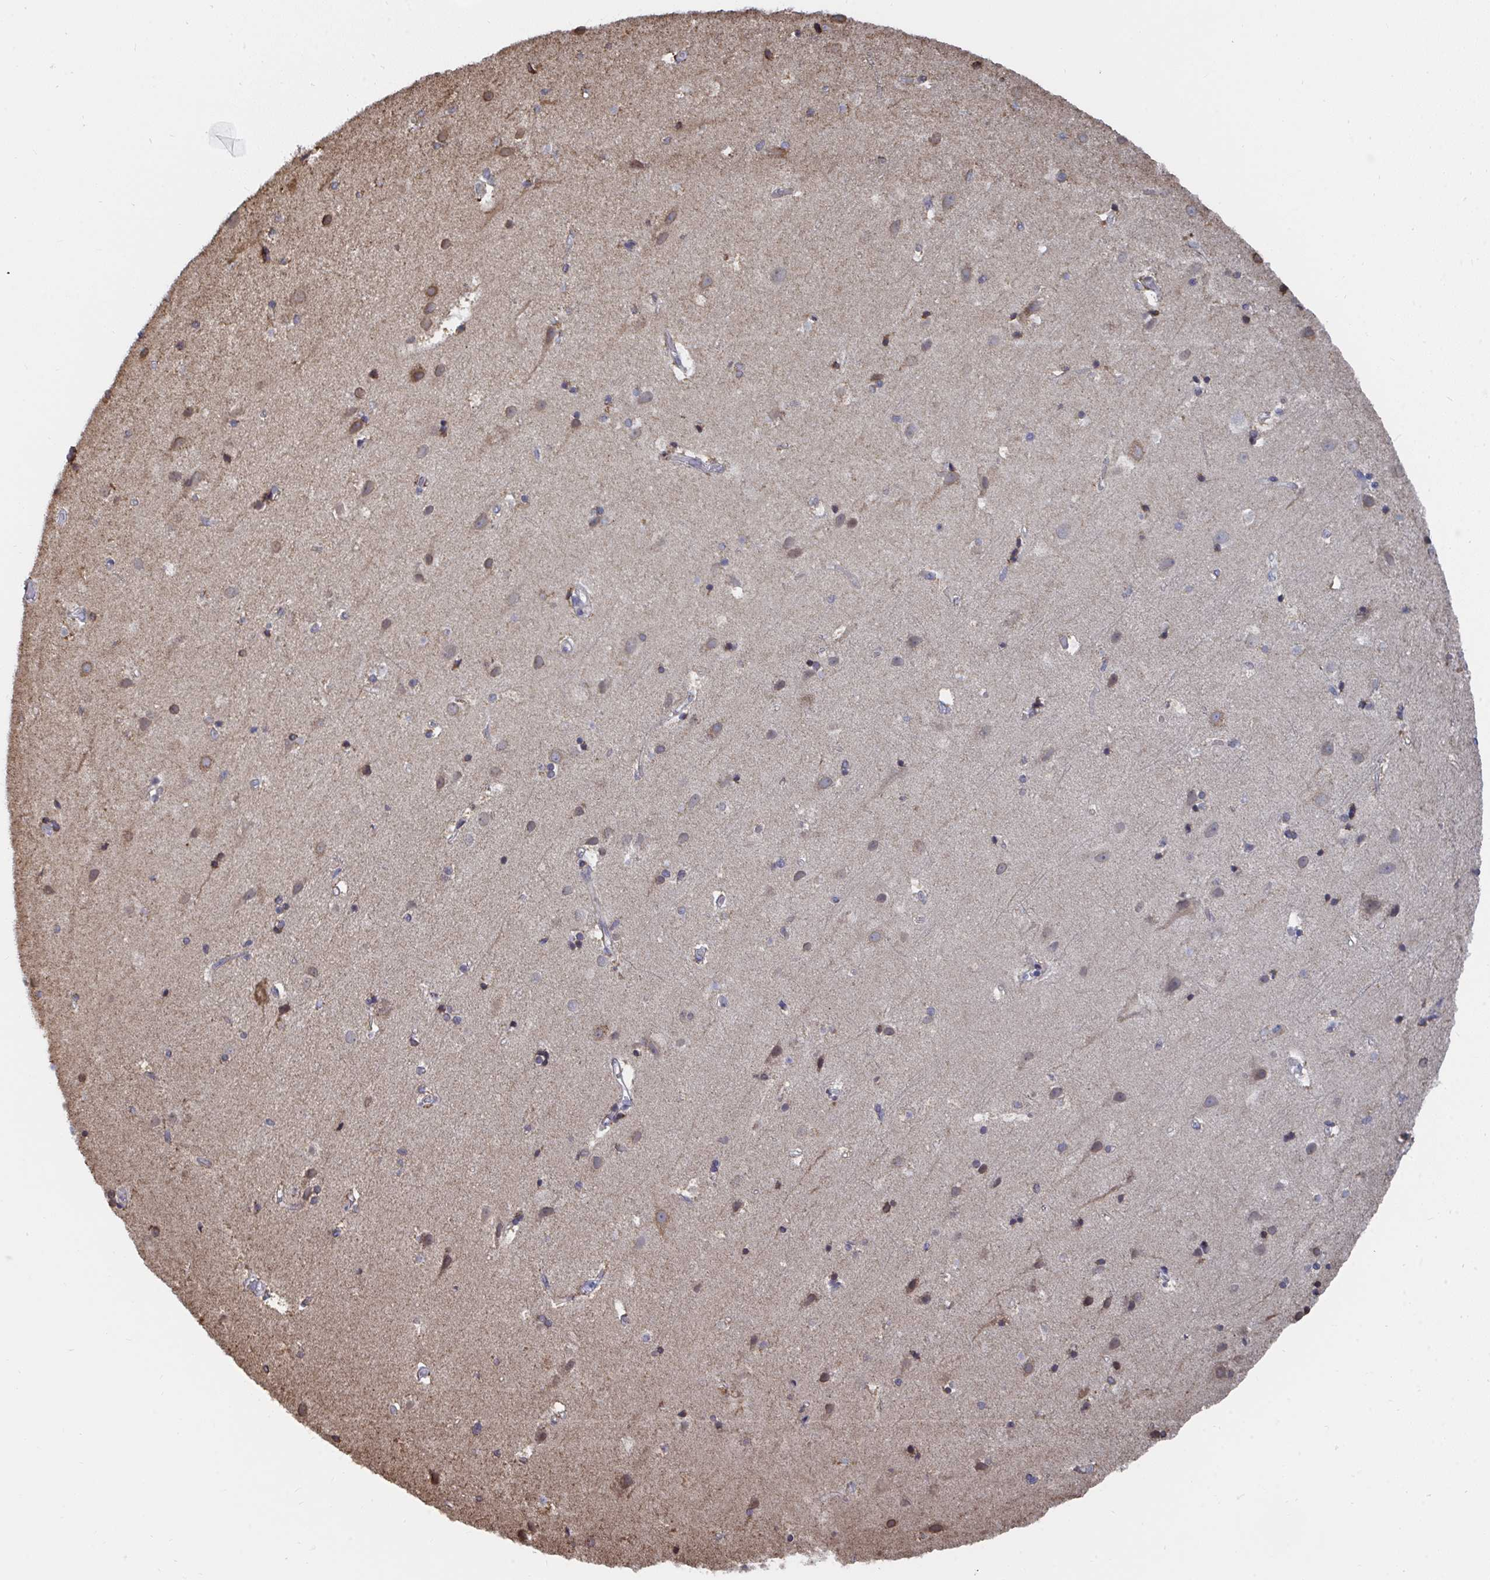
{"staining": {"intensity": "negative", "quantity": "none", "location": "none"}, "tissue": "cerebral cortex", "cell_type": "Endothelial cells", "image_type": "normal", "snomed": [{"axis": "morphology", "description": "Normal tissue, NOS"}, {"axis": "topography", "description": "Cerebral cortex"}], "caption": "IHC photomicrograph of normal cerebral cortex stained for a protein (brown), which demonstrates no staining in endothelial cells.", "gene": "ELAVL1", "patient": {"sex": "female", "age": 52}}